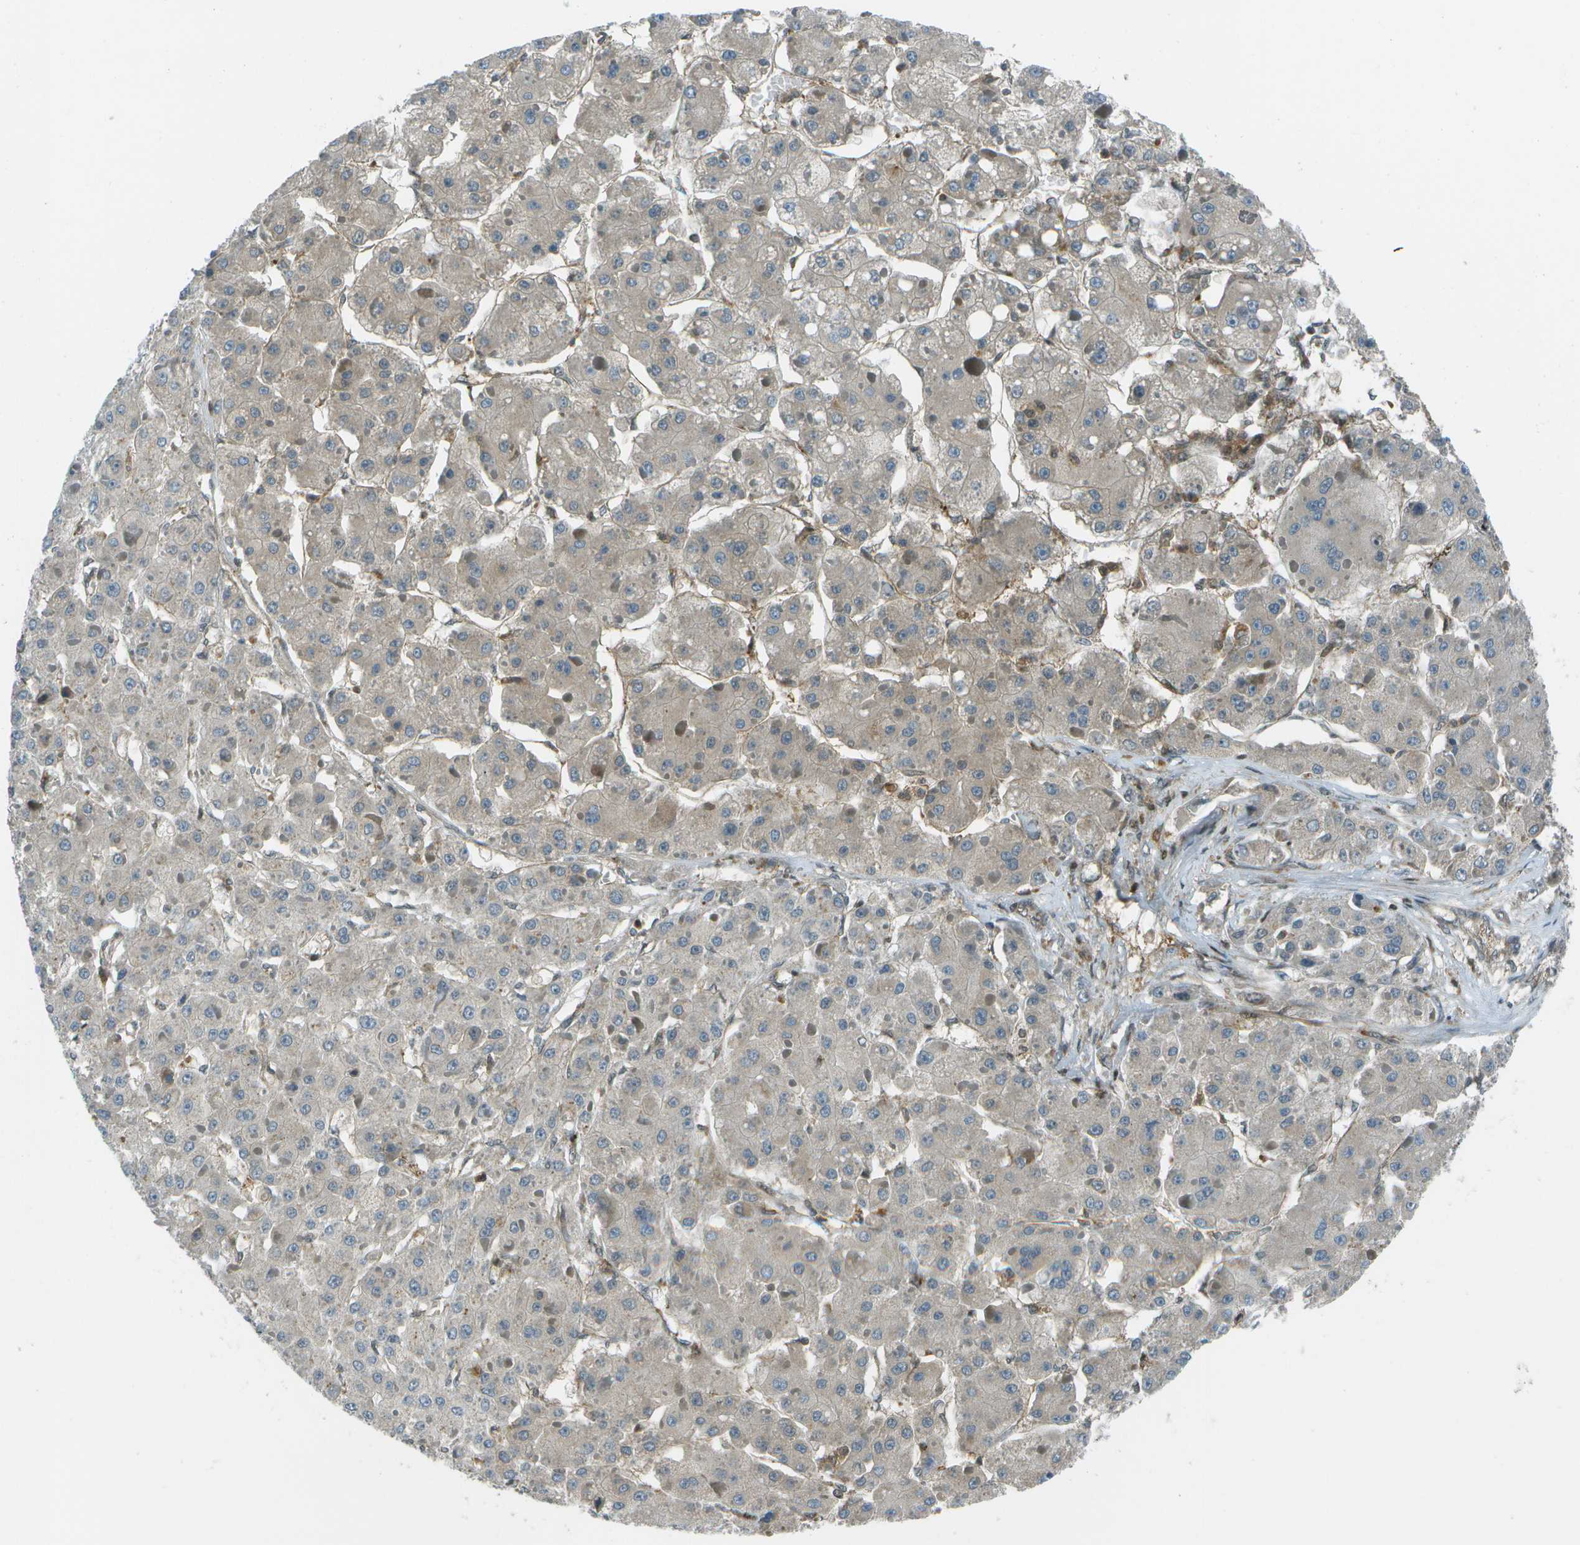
{"staining": {"intensity": "negative", "quantity": "none", "location": "none"}, "tissue": "liver cancer", "cell_type": "Tumor cells", "image_type": "cancer", "snomed": [{"axis": "morphology", "description": "Carcinoma, Hepatocellular, NOS"}, {"axis": "topography", "description": "Liver"}], "caption": "Immunohistochemistry micrograph of neoplastic tissue: human liver hepatocellular carcinoma stained with DAB (3,3'-diaminobenzidine) demonstrates no significant protein expression in tumor cells. The staining was performed using DAB (3,3'-diaminobenzidine) to visualize the protein expression in brown, while the nuclei were stained in blue with hematoxylin (Magnification: 20x).", "gene": "TMEM19", "patient": {"sex": "female", "age": 73}}